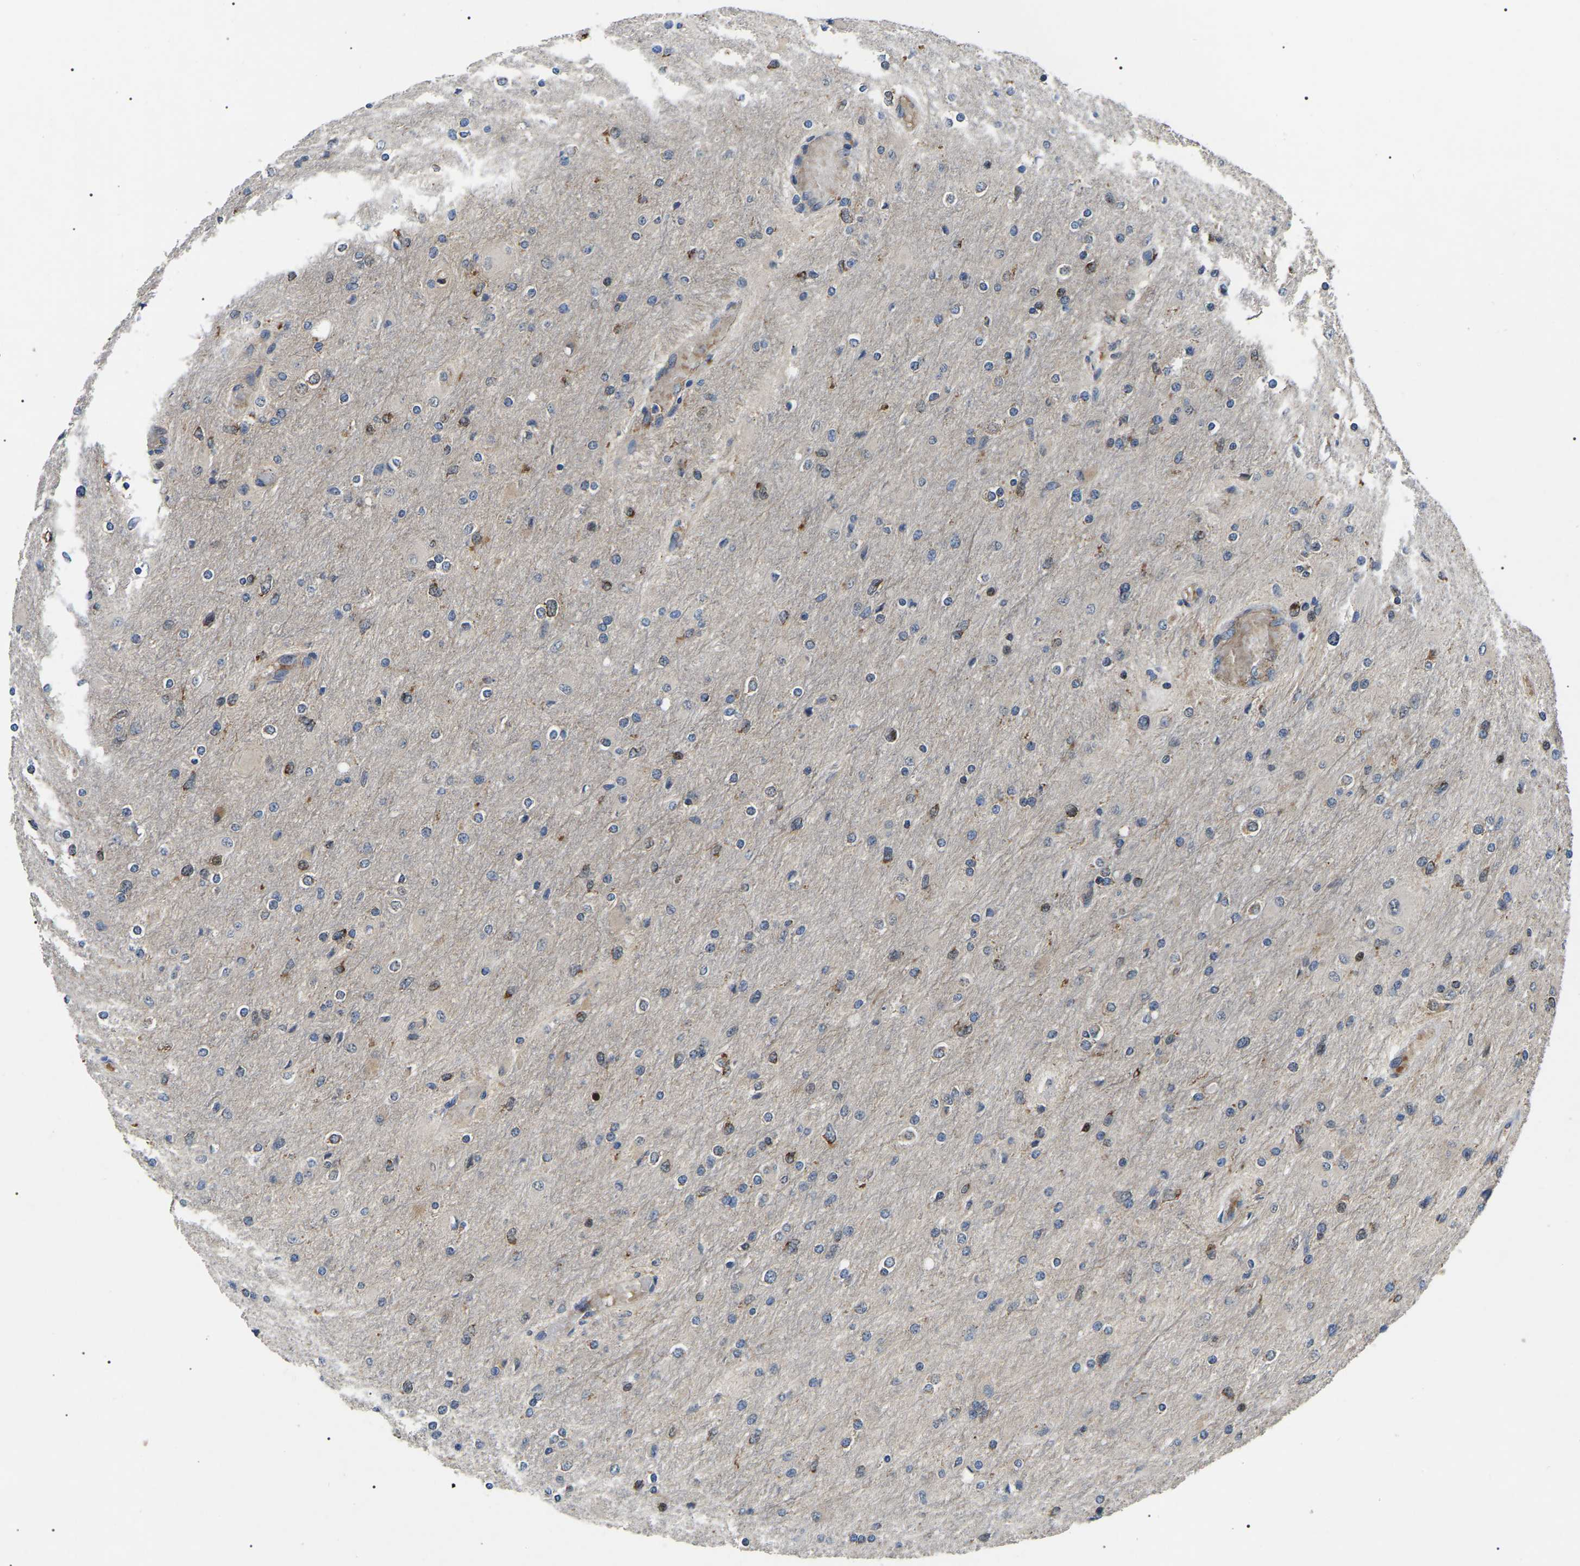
{"staining": {"intensity": "moderate", "quantity": "<25%", "location": "cytoplasmic/membranous"}, "tissue": "glioma", "cell_type": "Tumor cells", "image_type": "cancer", "snomed": [{"axis": "morphology", "description": "Glioma, malignant, High grade"}, {"axis": "topography", "description": "Cerebral cortex"}], "caption": "Tumor cells demonstrate low levels of moderate cytoplasmic/membranous staining in approximately <25% of cells in human malignant high-grade glioma. (brown staining indicates protein expression, while blue staining denotes nuclei).", "gene": "PPM1E", "patient": {"sex": "female", "age": 36}}